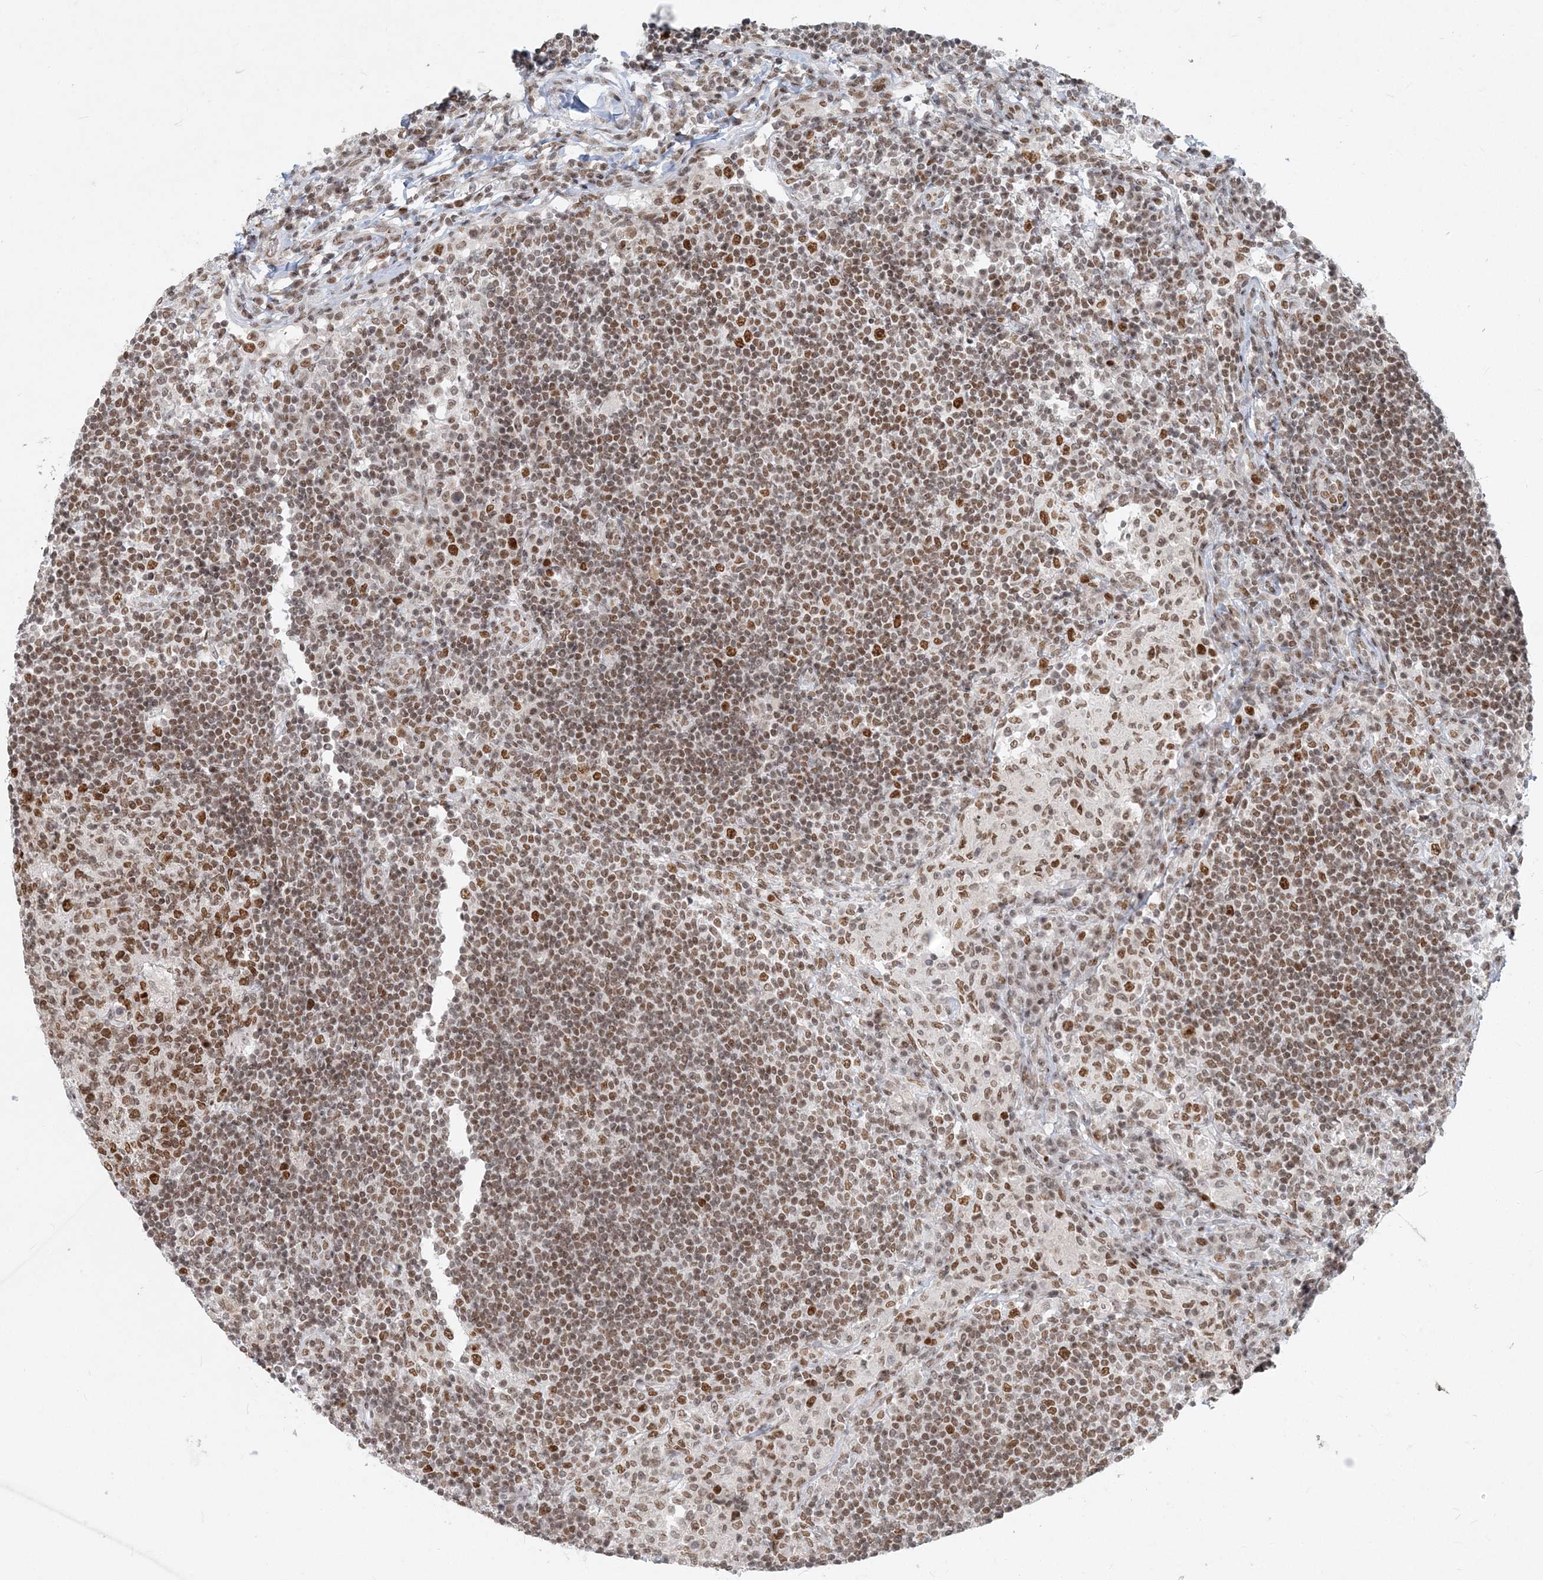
{"staining": {"intensity": "strong", "quantity": ">75%", "location": "nuclear"}, "tissue": "lymph node", "cell_type": "Germinal center cells", "image_type": "normal", "snomed": [{"axis": "morphology", "description": "Normal tissue, NOS"}, {"axis": "topography", "description": "Lymph node"}], "caption": "The image shows immunohistochemical staining of benign lymph node. There is strong nuclear expression is present in about >75% of germinal center cells. Ihc stains the protein in brown and the nuclei are stained blue.", "gene": "BAZ1B", "patient": {"sex": "female", "age": 53}}